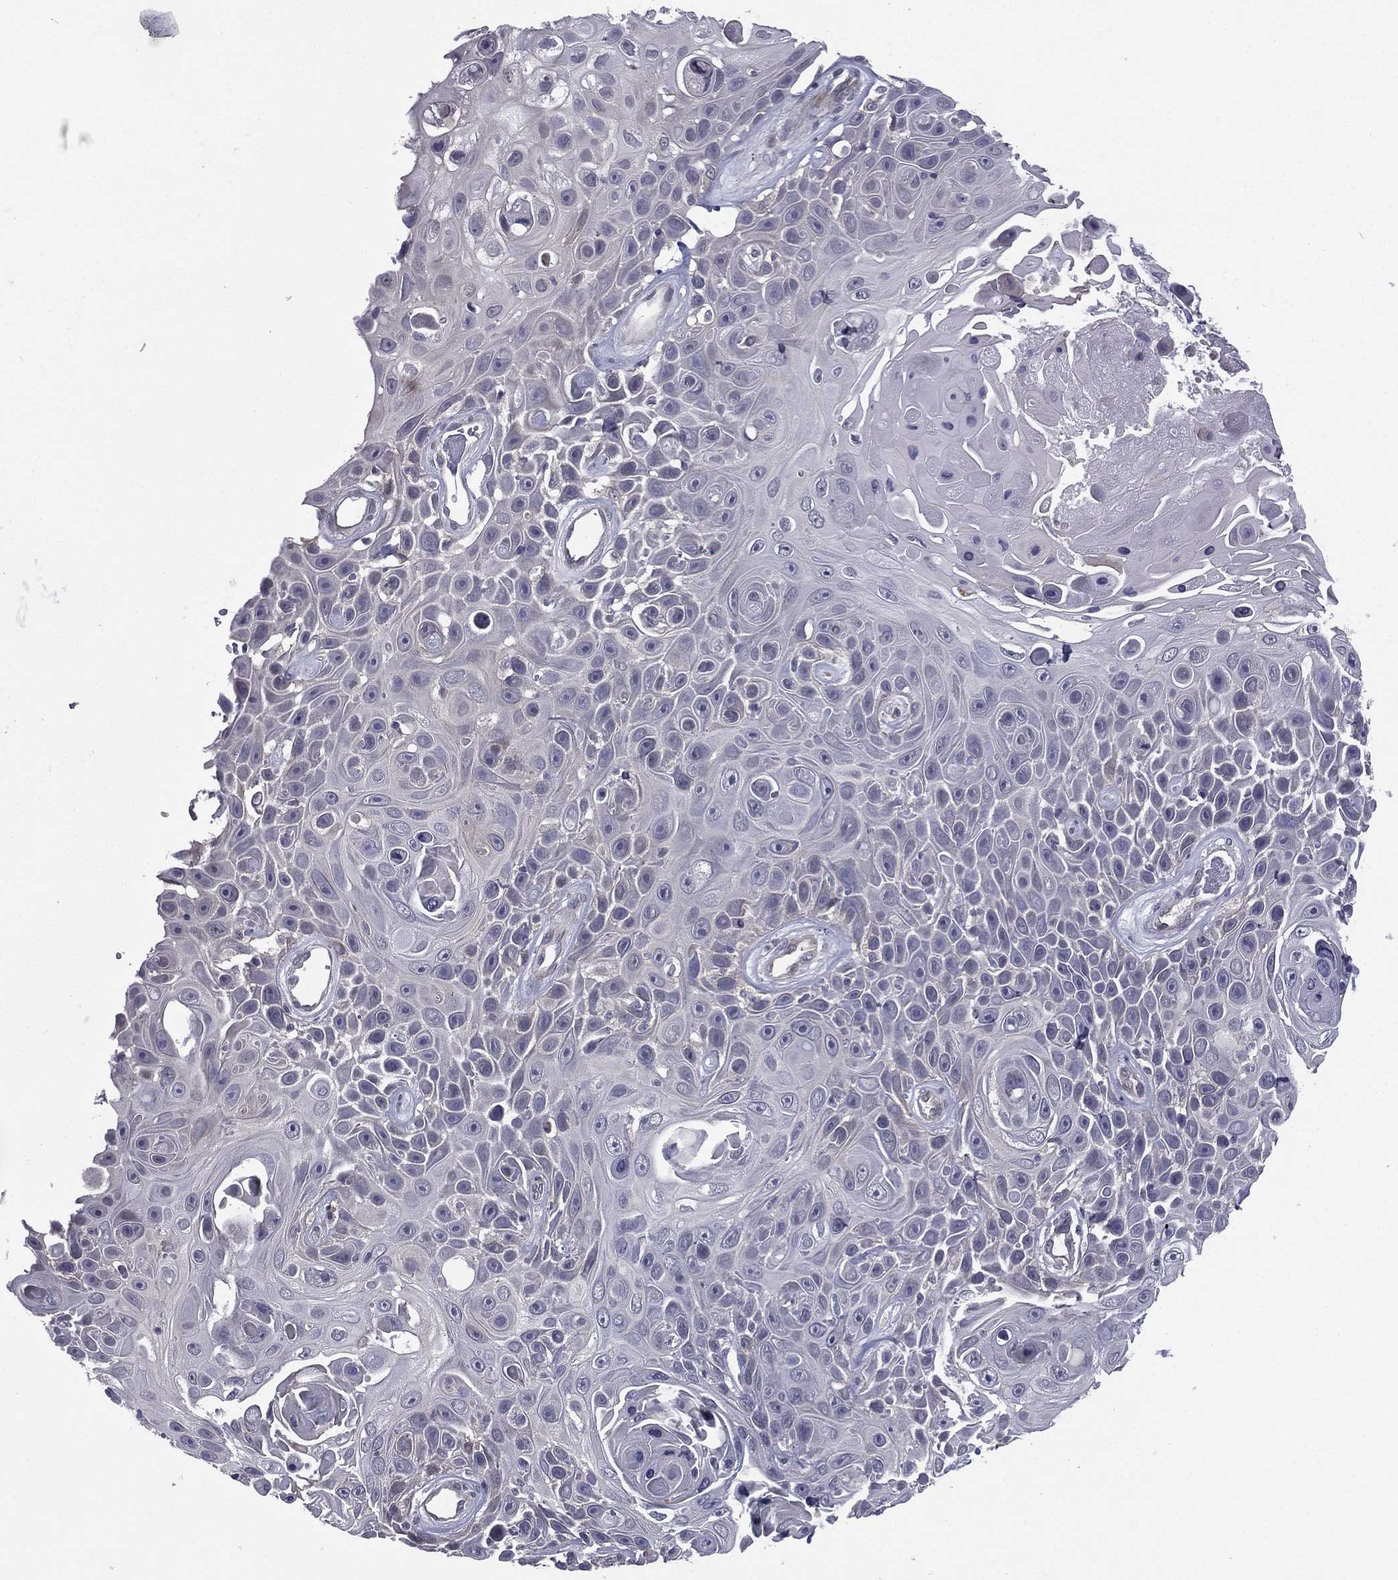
{"staining": {"intensity": "negative", "quantity": "none", "location": "none"}, "tissue": "skin cancer", "cell_type": "Tumor cells", "image_type": "cancer", "snomed": [{"axis": "morphology", "description": "Squamous cell carcinoma, NOS"}, {"axis": "topography", "description": "Skin"}], "caption": "High power microscopy image of an immunohistochemistry (IHC) image of skin squamous cell carcinoma, revealing no significant expression in tumor cells. (DAB (3,3'-diaminobenzidine) immunohistochemistry, high magnification).", "gene": "ACTRT2", "patient": {"sex": "male", "age": 82}}